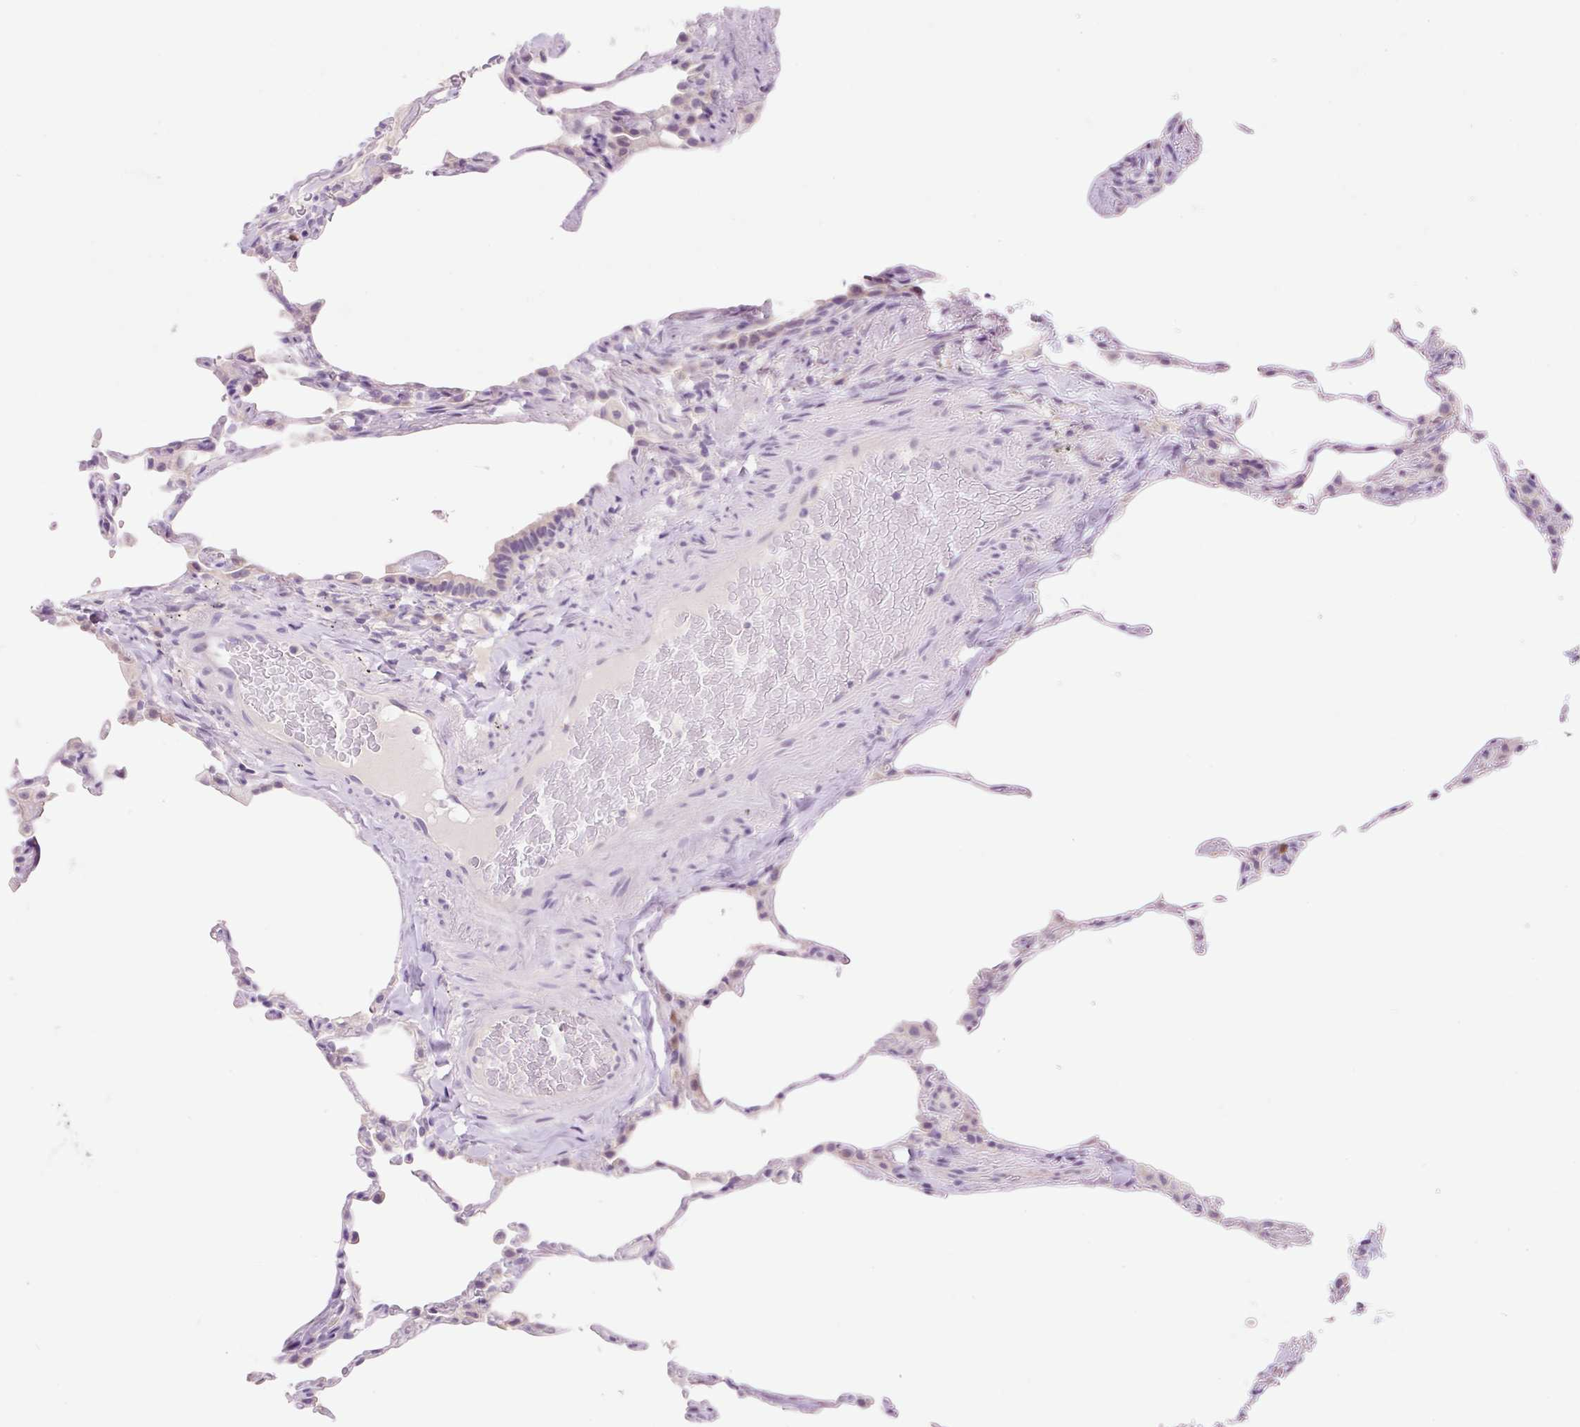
{"staining": {"intensity": "negative", "quantity": "none", "location": "none"}, "tissue": "lung", "cell_type": "Alveolar cells", "image_type": "normal", "snomed": [{"axis": "morphology", "description": "Normal tissue, NOS"}, {"axis": "topography", "description": "Lung"}], "caption": "IHC micrograph of benign lung stained for a protein (brown), which shows no staining in alveolar cells.", "gene": "CELF6", "patient": {"sex": "female", "age": 57}}